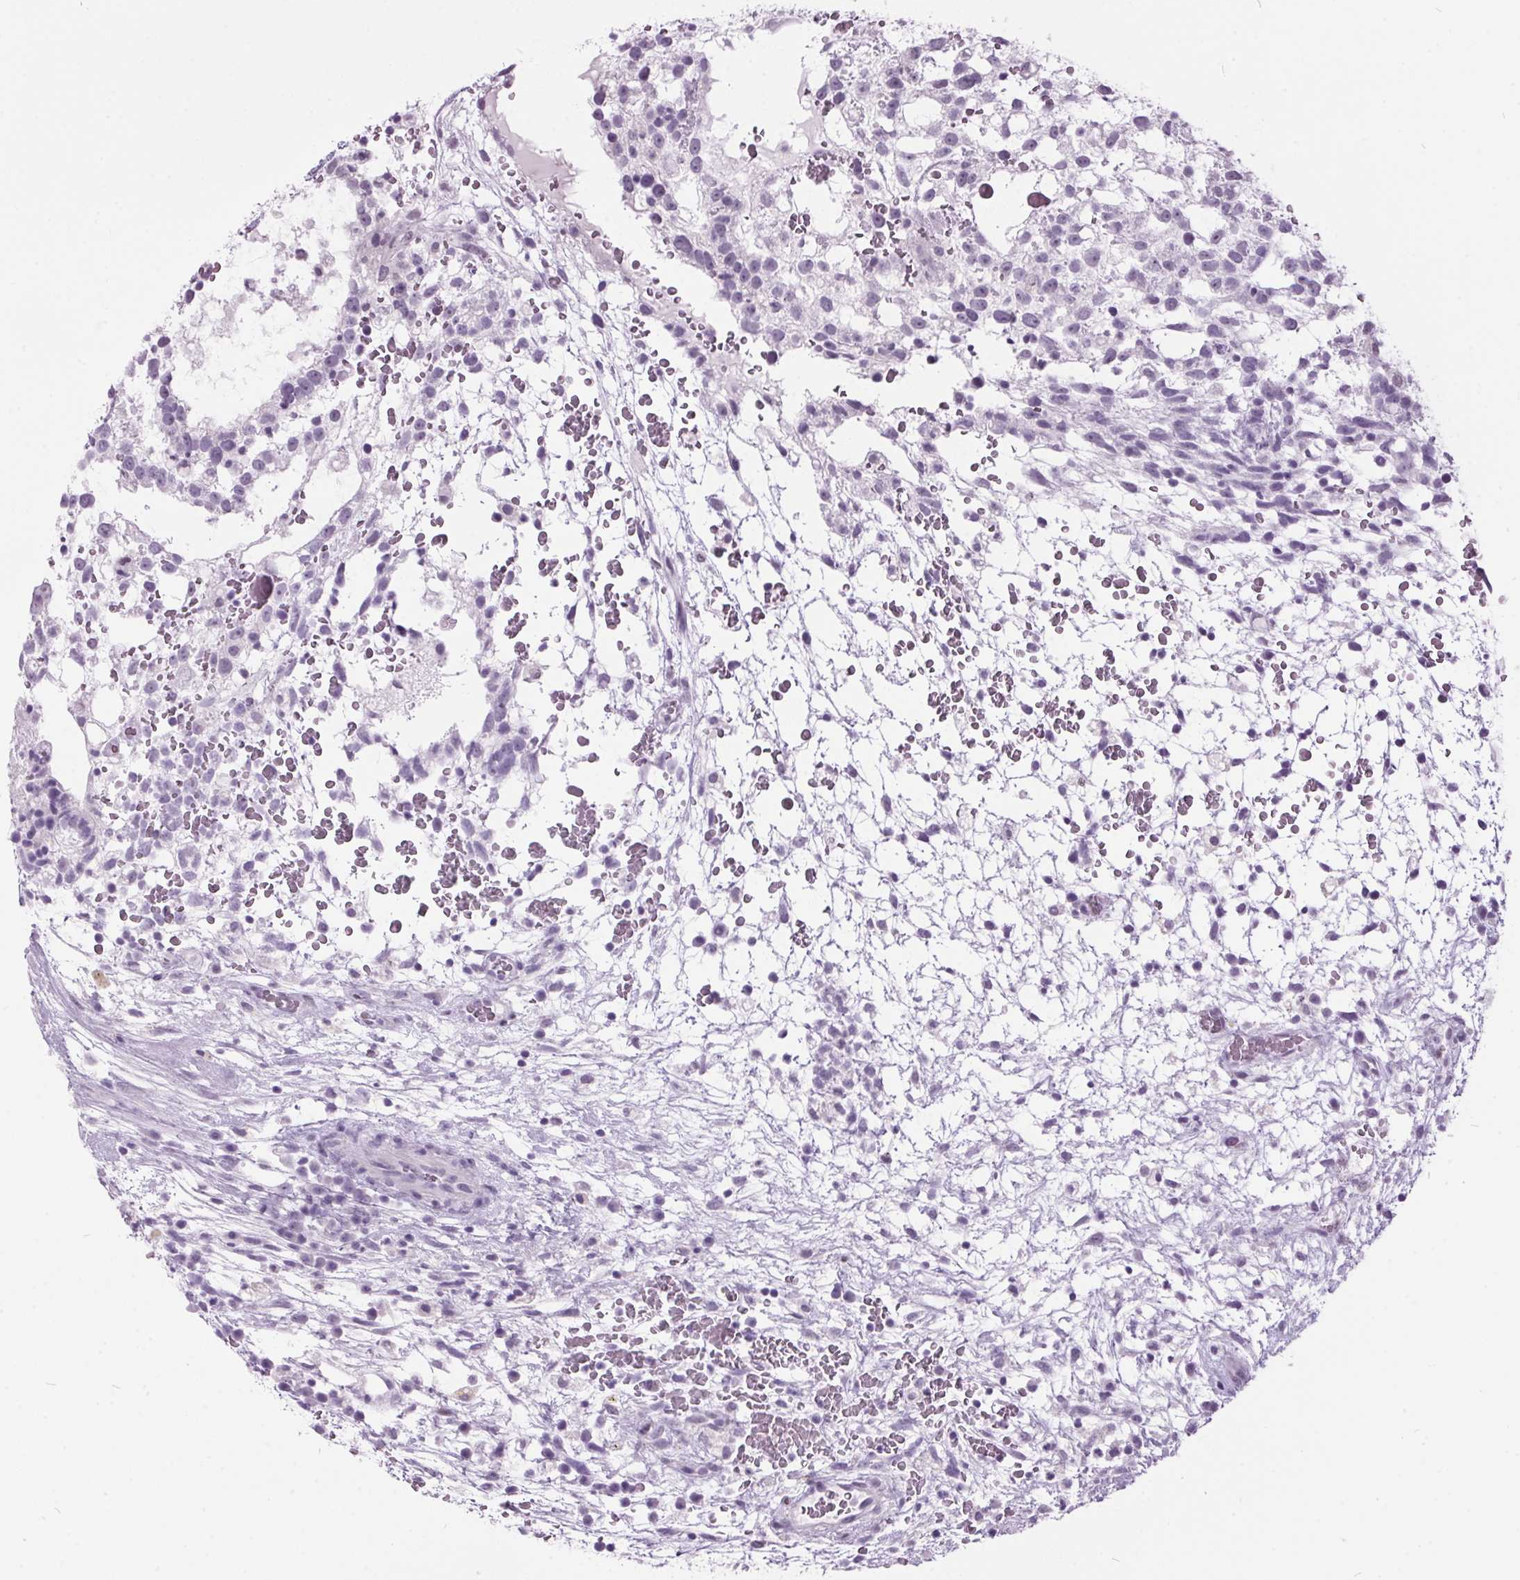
{"staining": {"intensity": "negative", "quantity": "none", "location": "none"}, "tissue": "testis cancer", "cell_type": "Tumor cells", "image_type": "cancer", "snomed": [{"axis": "morphology", "description": "Normal tissue, NOS"}, {"axis": "morphology", "description": "Carcinoma, Embryonal, NOS"}, {"axis": "topography", "description": "Testis"}], "caption": "Testis embryonal carcinoma was stained to show a protein in brown. There is no significant staining in tumor cells.", "gene": "ODAD2", "patient": {"sex": "male", "age": 32}}